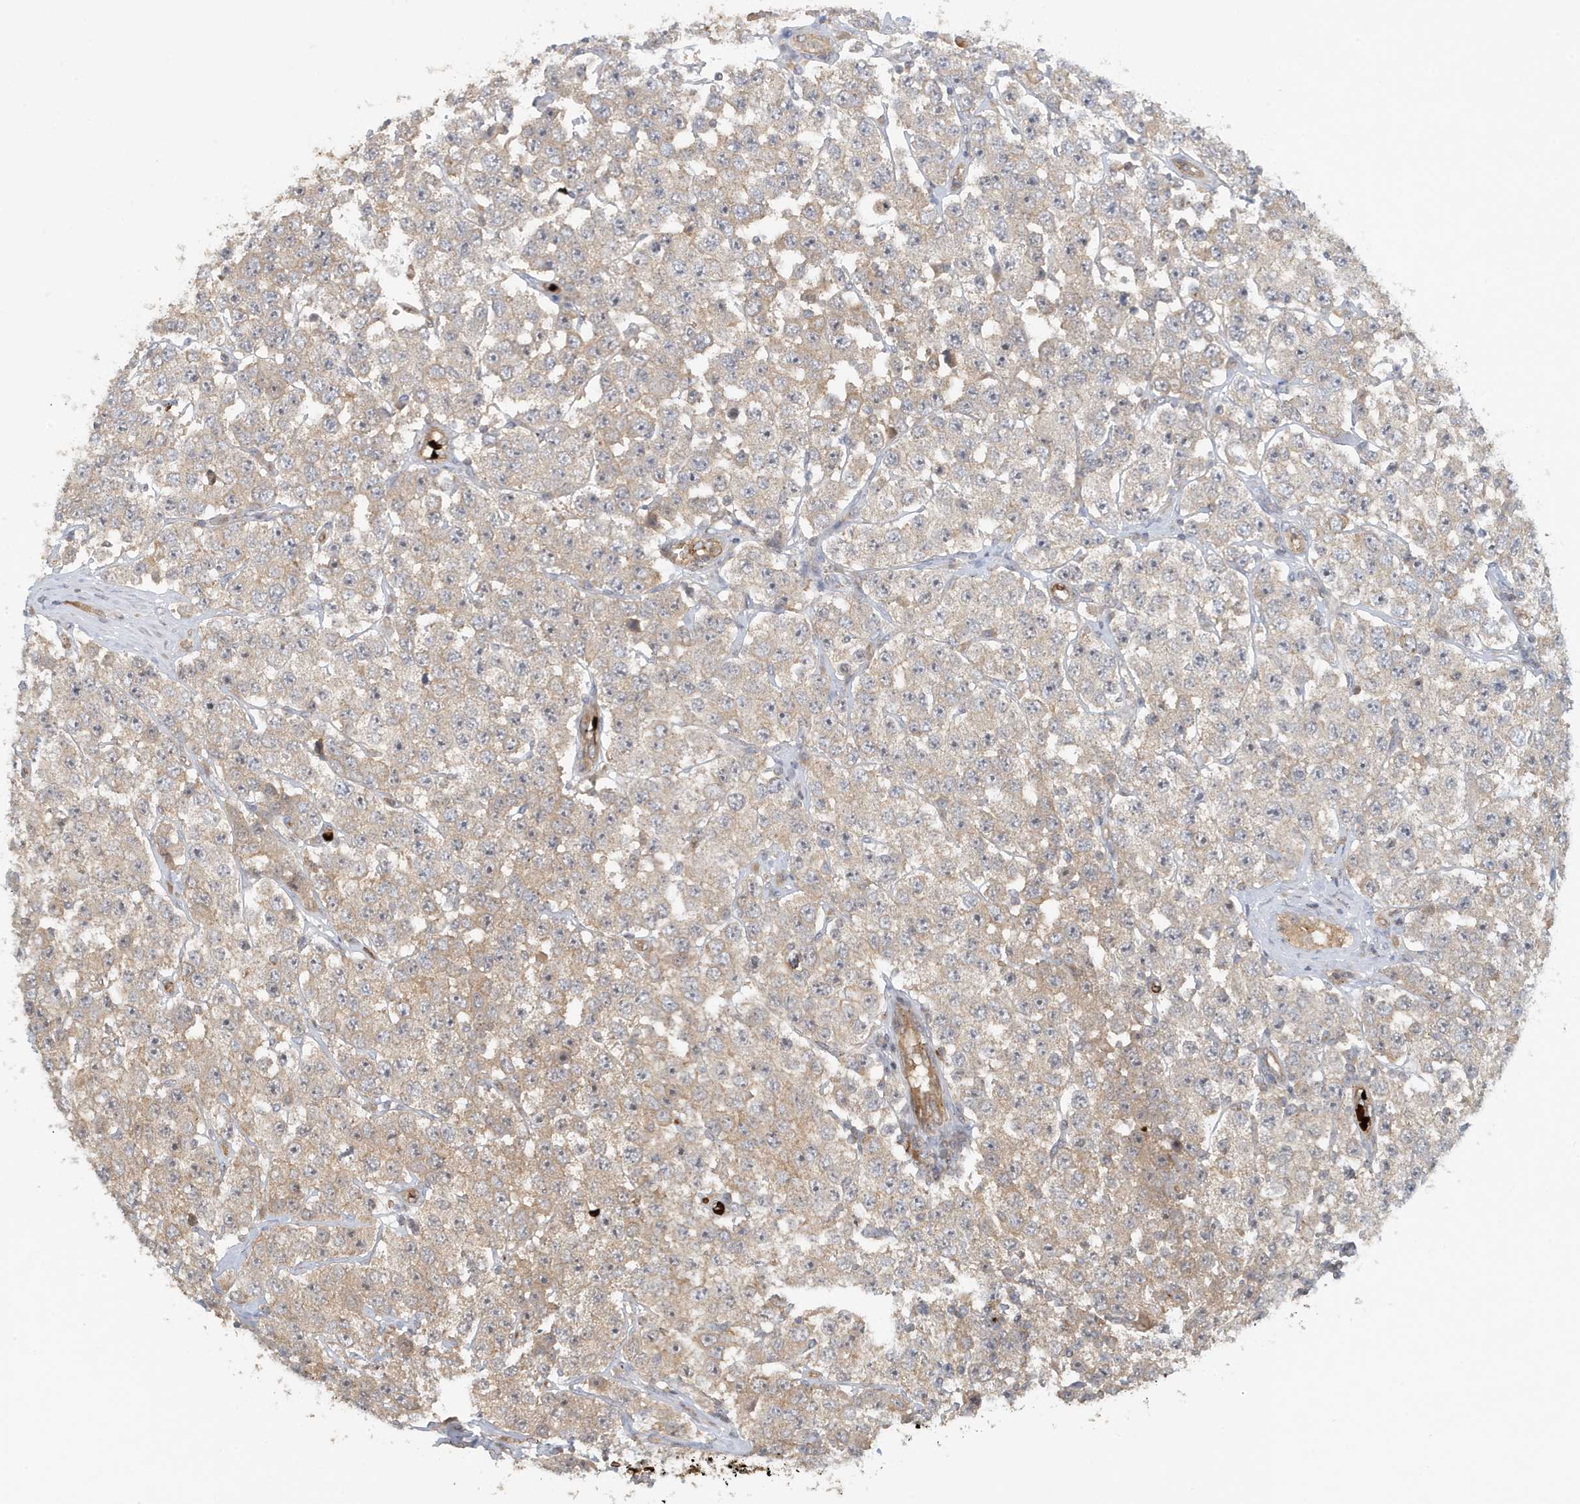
{"staining": {"intensity": "weak", "quantity": "25%-75%", "location": "cytoplasmic/membranous,nuclear"}, "tissue": "testis cancer", "cell_type": "Tumor cells", "image_type": "cancer", "snomed": [{"axis": "morphology", "description": "Seminoma, NOS"}, {"axis": "topography", "description": "Testis"}], "caption": "Weak cytoplasmic/membranous and nuclear protein expression is seen in approximately 25%-75% of tumor cells in testis seminoma.", "gene": "FYCO1", "patient": {"sex": "male", "age": 28}}